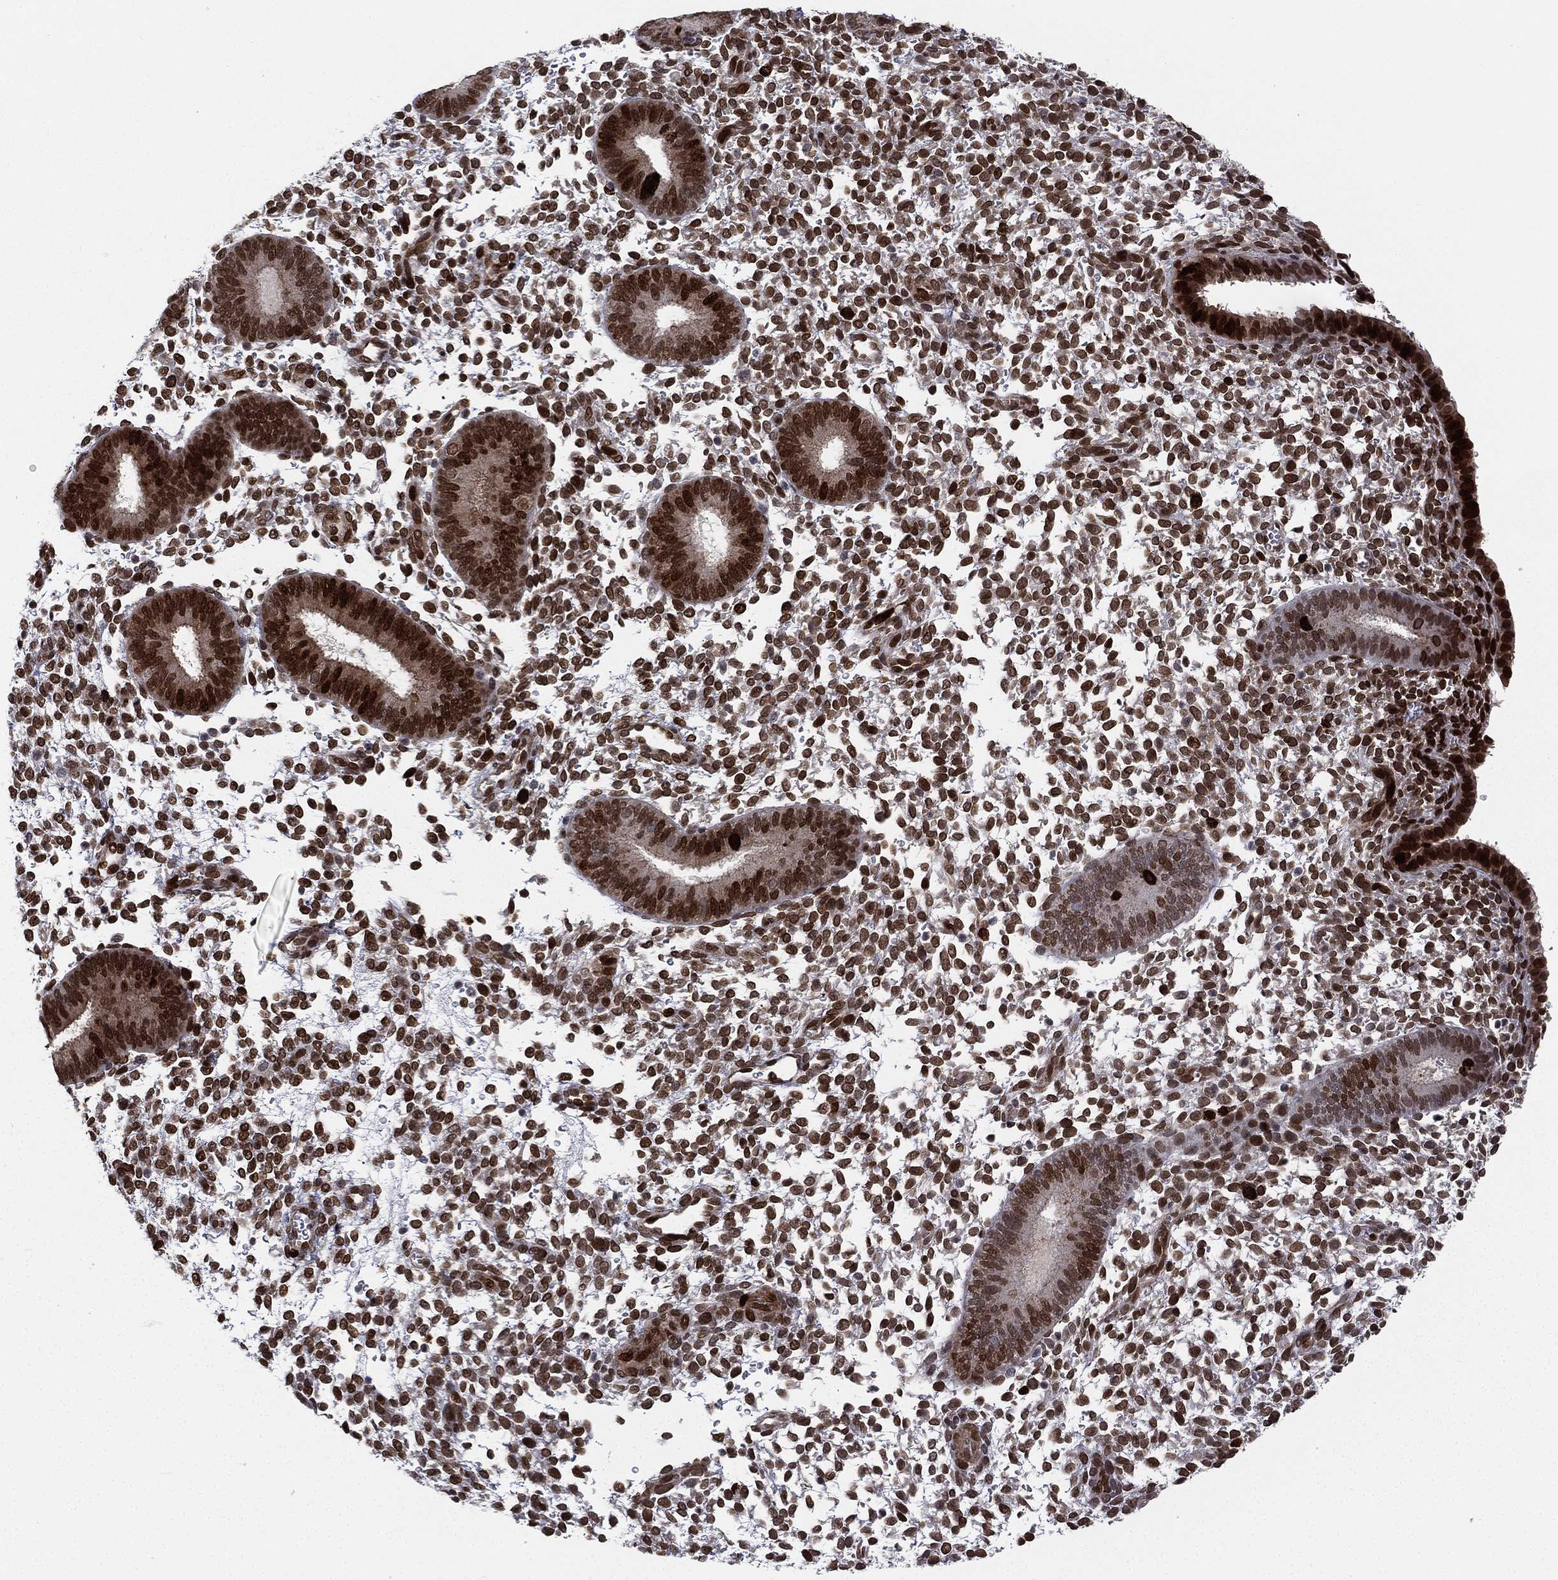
{"staining": {"intensity": "strong", "quantity": "25%-75%", "location": "nuclear"}, "tissue": "endometrium", "cell_type": "Cells in endometrial stroma", "image_type": "normal", "snomed": [{"axis": "morphology", "description": "Normal tissue, NOS"}, {"axis": "topography", "description": "Endometrium"}], "caption": "The micrograph shows staining of benign endometrium, revealing strong nuclear protein staining (brown color) within cells in endometrial stroma.", "gene": "LMNB1", "patient": {"sex": "female", "age": 39}}